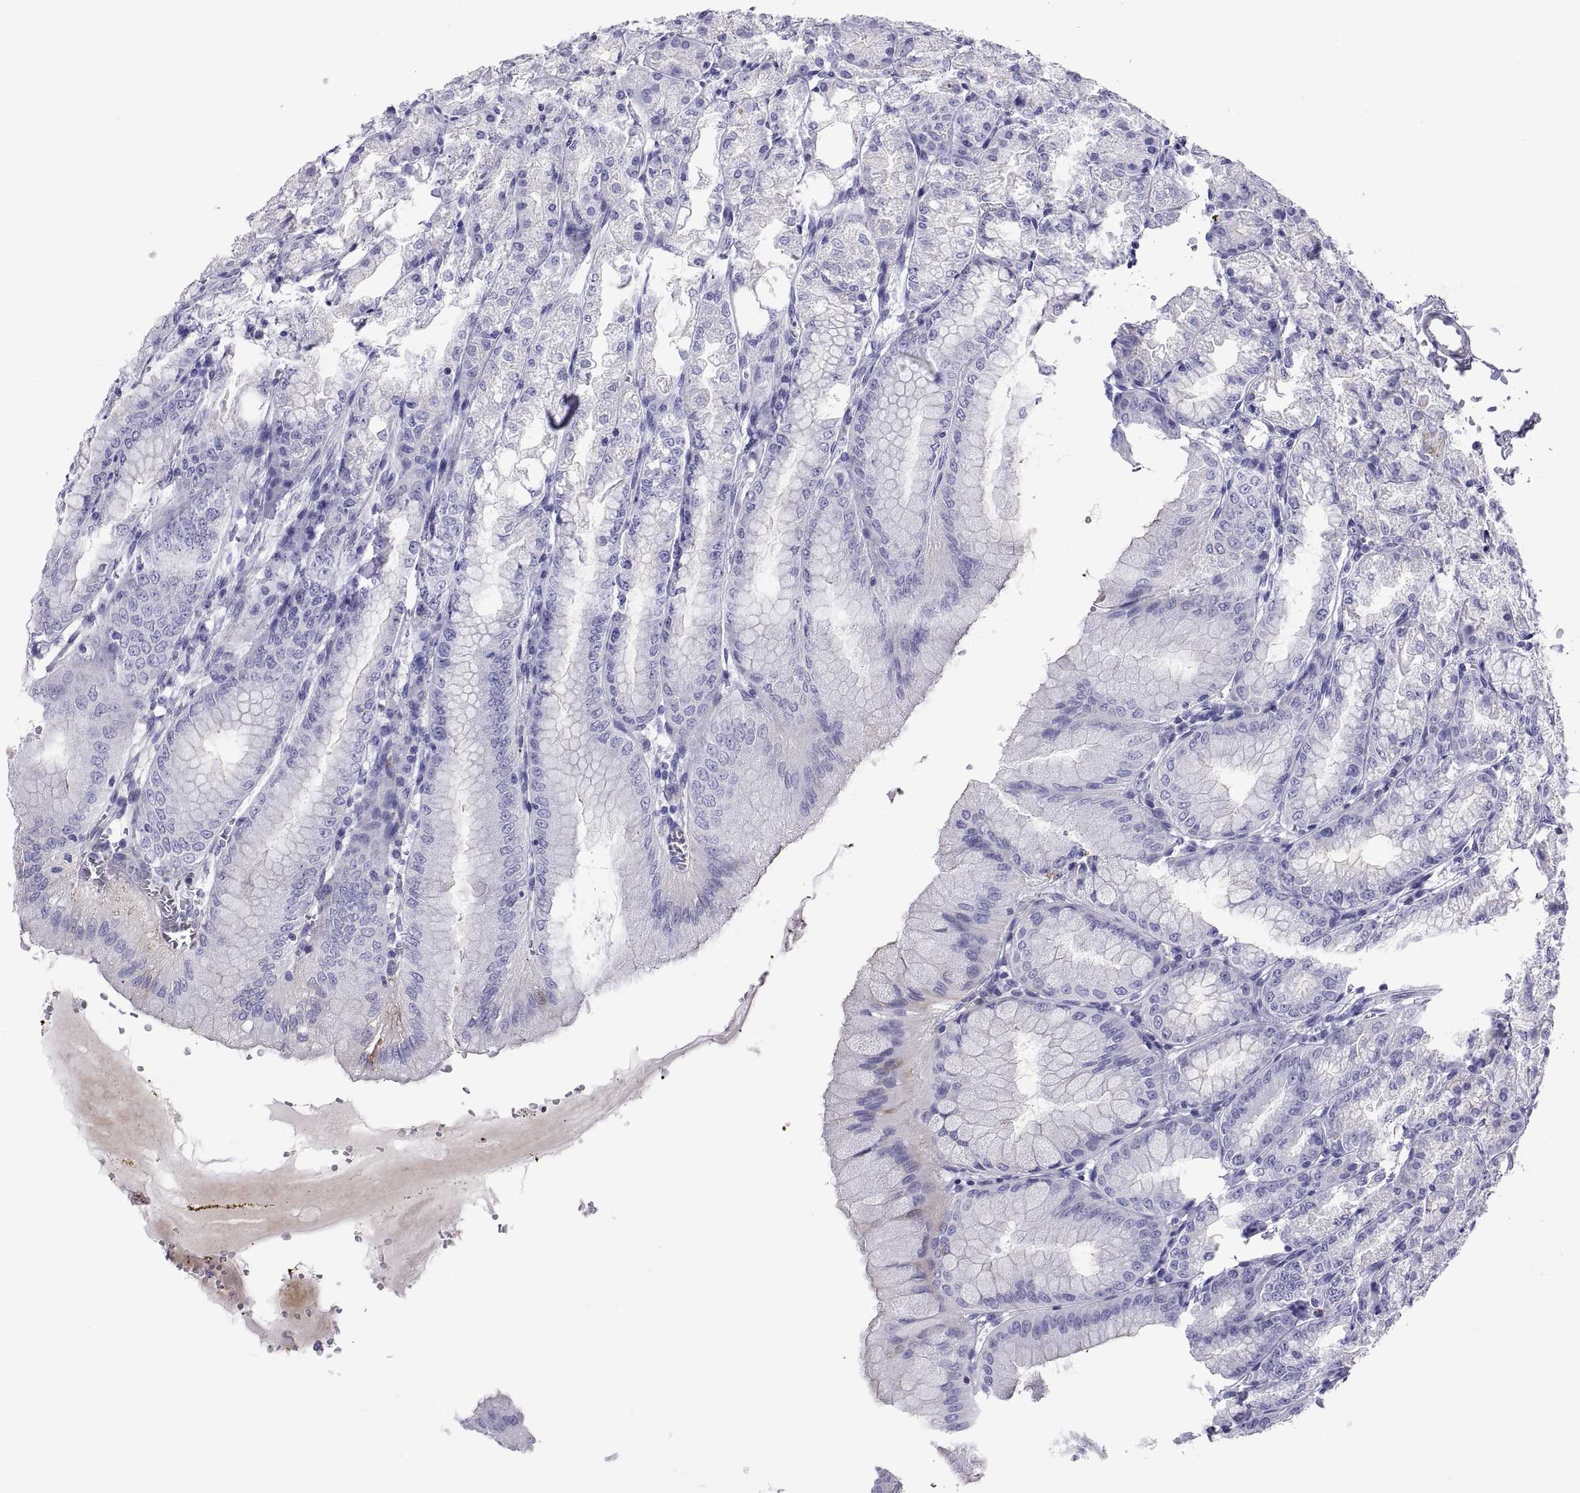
{"staining": {"intensity": "negative", "quantity": "none", "location": "none"}, "tissue": "stomach", "cell_type": "Glandular cells", "image_type": "normal", "snomed": [{"axis": "morphology", "description": "Normal tissue, NOS"}, {"axis": "topography", "description": "Stomach, lower"}], "caption": "Immunohistochemistry histopathology image of unremarkable stomach: human stomach stained with DAB (3,3'-diaminobenzidine) shows no significant protein positivity in glandular cells.", "gene": "QRICH2", "patient": {"sex": "male", "age": 71}}